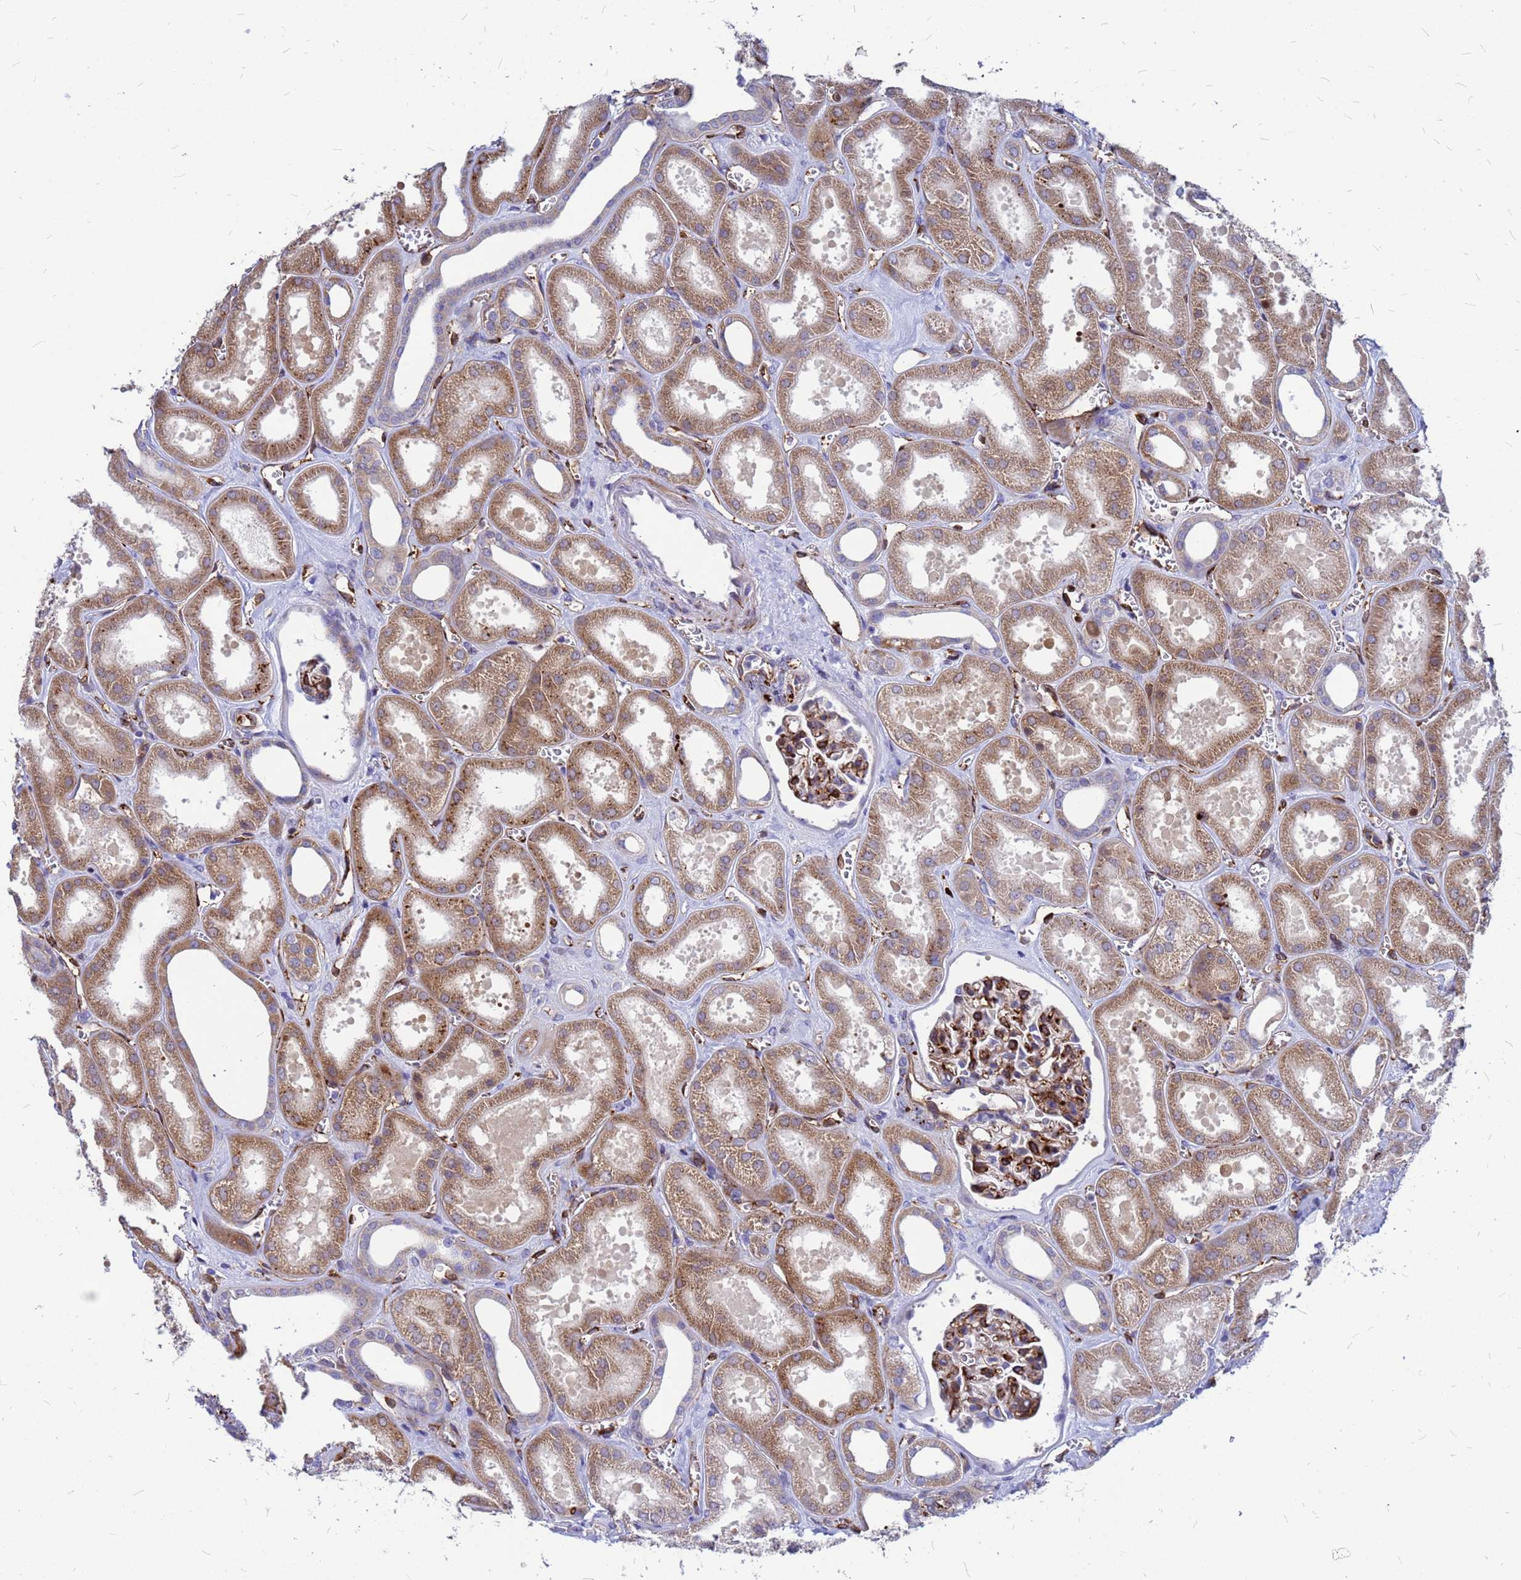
{"staining": {"intensity": "strong", "quantity": "25%-75%", "location": "cytoplasmic/membranous,nuclear"}, "tissue": "kidney", "cell_type": "Cells in glomeruli", "image_type": "normal", "snomed": [{"axis": "morphology", "description": "Normal tissue, NOS"}, {"axis": "morphology", "description": "Adenocarcinoma, NOS"}, {"axis": "topography", "description": "Kidney"}], "caption": "Brown immunohistochemical staining in normal human kidney reveals strong cytoplasmic/membranous,nuclear positivity in approximately 25%-75% of cells in glomeruli.", "gene": "NOSTRIN", "patient": {"sex": "female", "age": 68}}